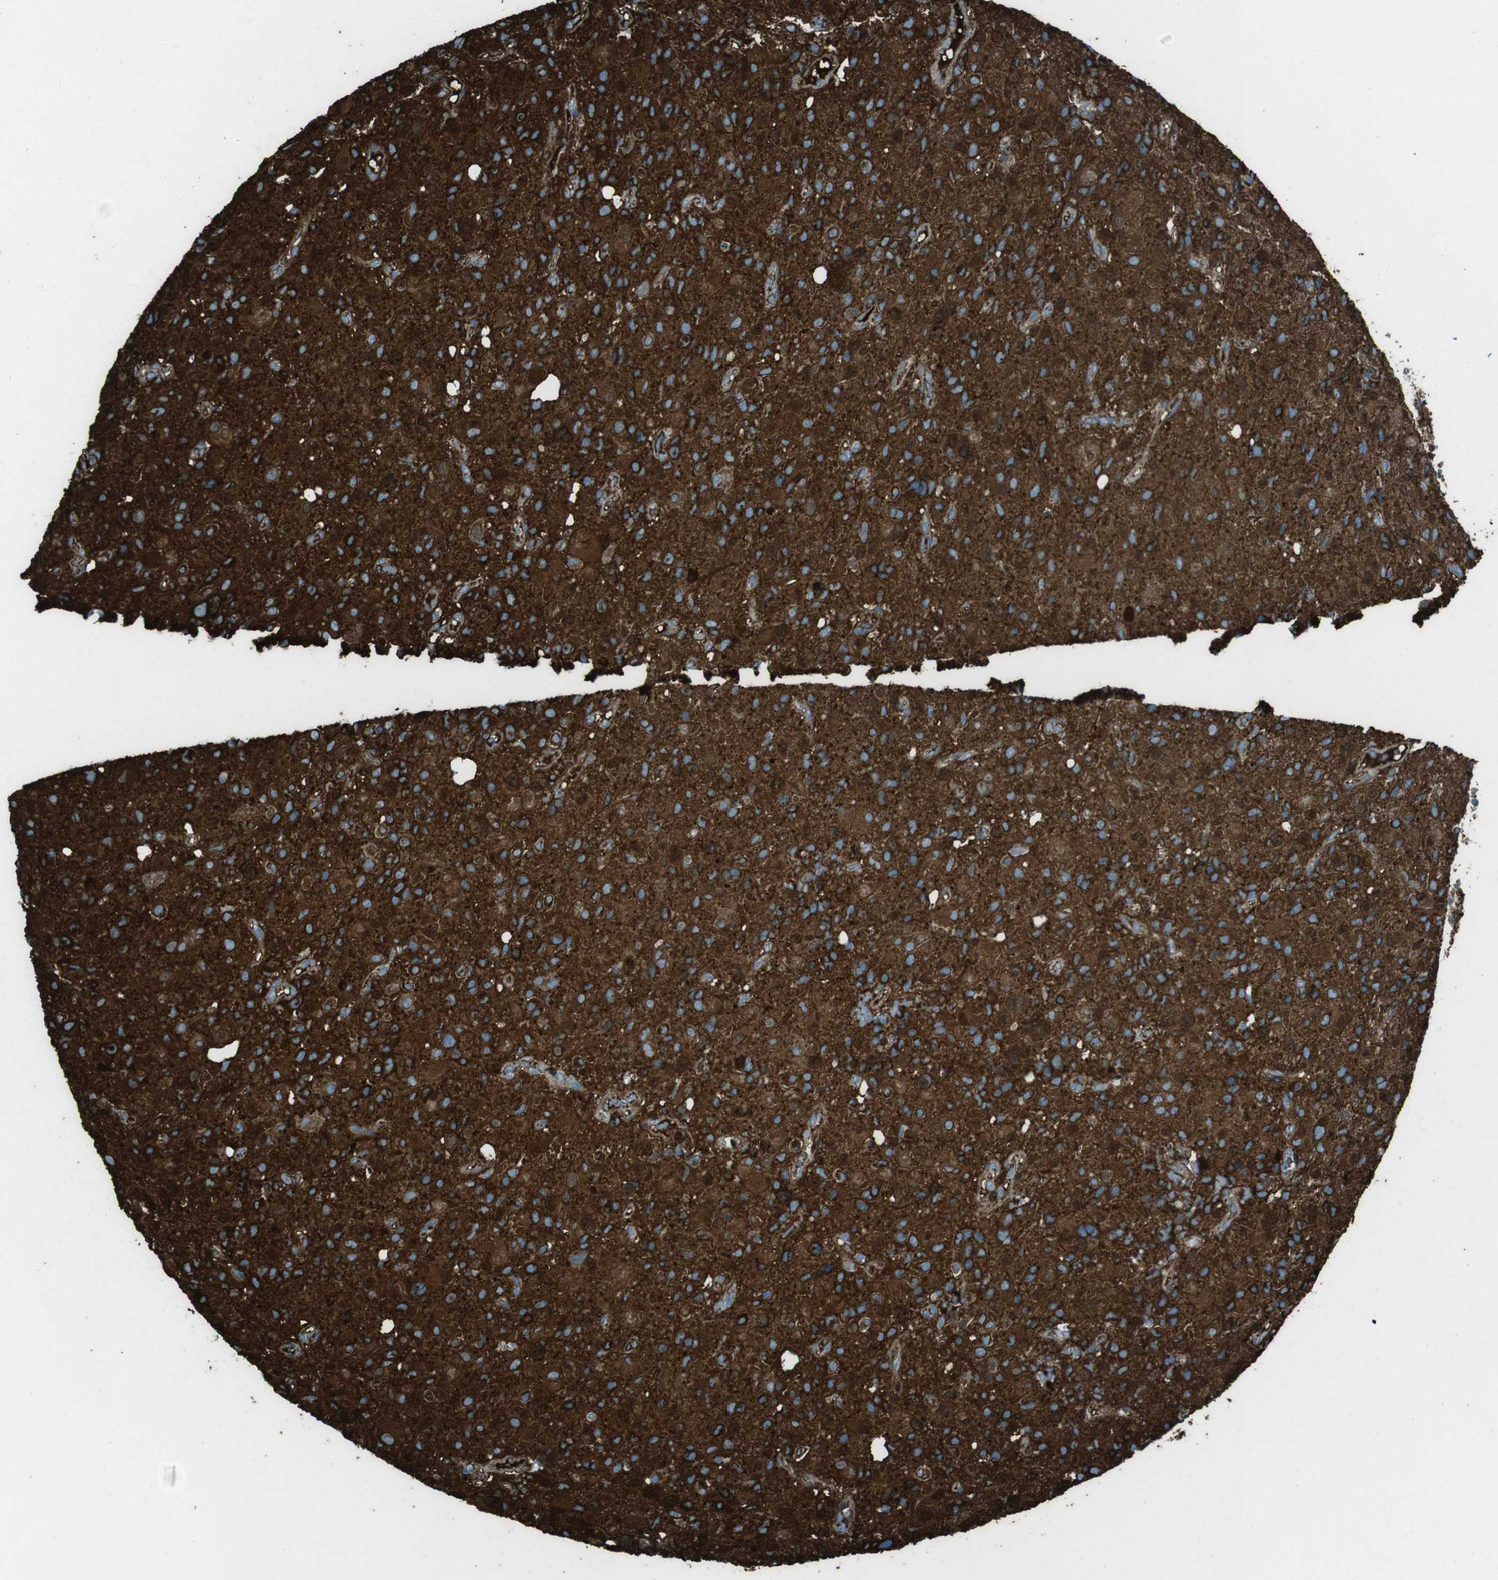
{"staining": {"intensity": "strong", "quantity": ">75%", "location": "cytoplasmic/membranous"}, "tissue": "glioma", "cell_type": "Tumor cells", "image_type": "cancer", "snomed": [{"axis": "morphology", "description": "Glioma, malignant, High grade"}, {"axis": "topography", "description": "Brain"}], "caption": "High-magnification brightfield microscopy of glioma stained with DAB (brown) and counterstained with hematoxylin (blue). tumor cells exhibit strong cytoplasmic/membranous expression is present in approximately>75% of cells. (DAB IHC with brightfield microscopy, high magnification).", "gene": "TUBB2A", "patient": {"sex": "male", "age": 48}}